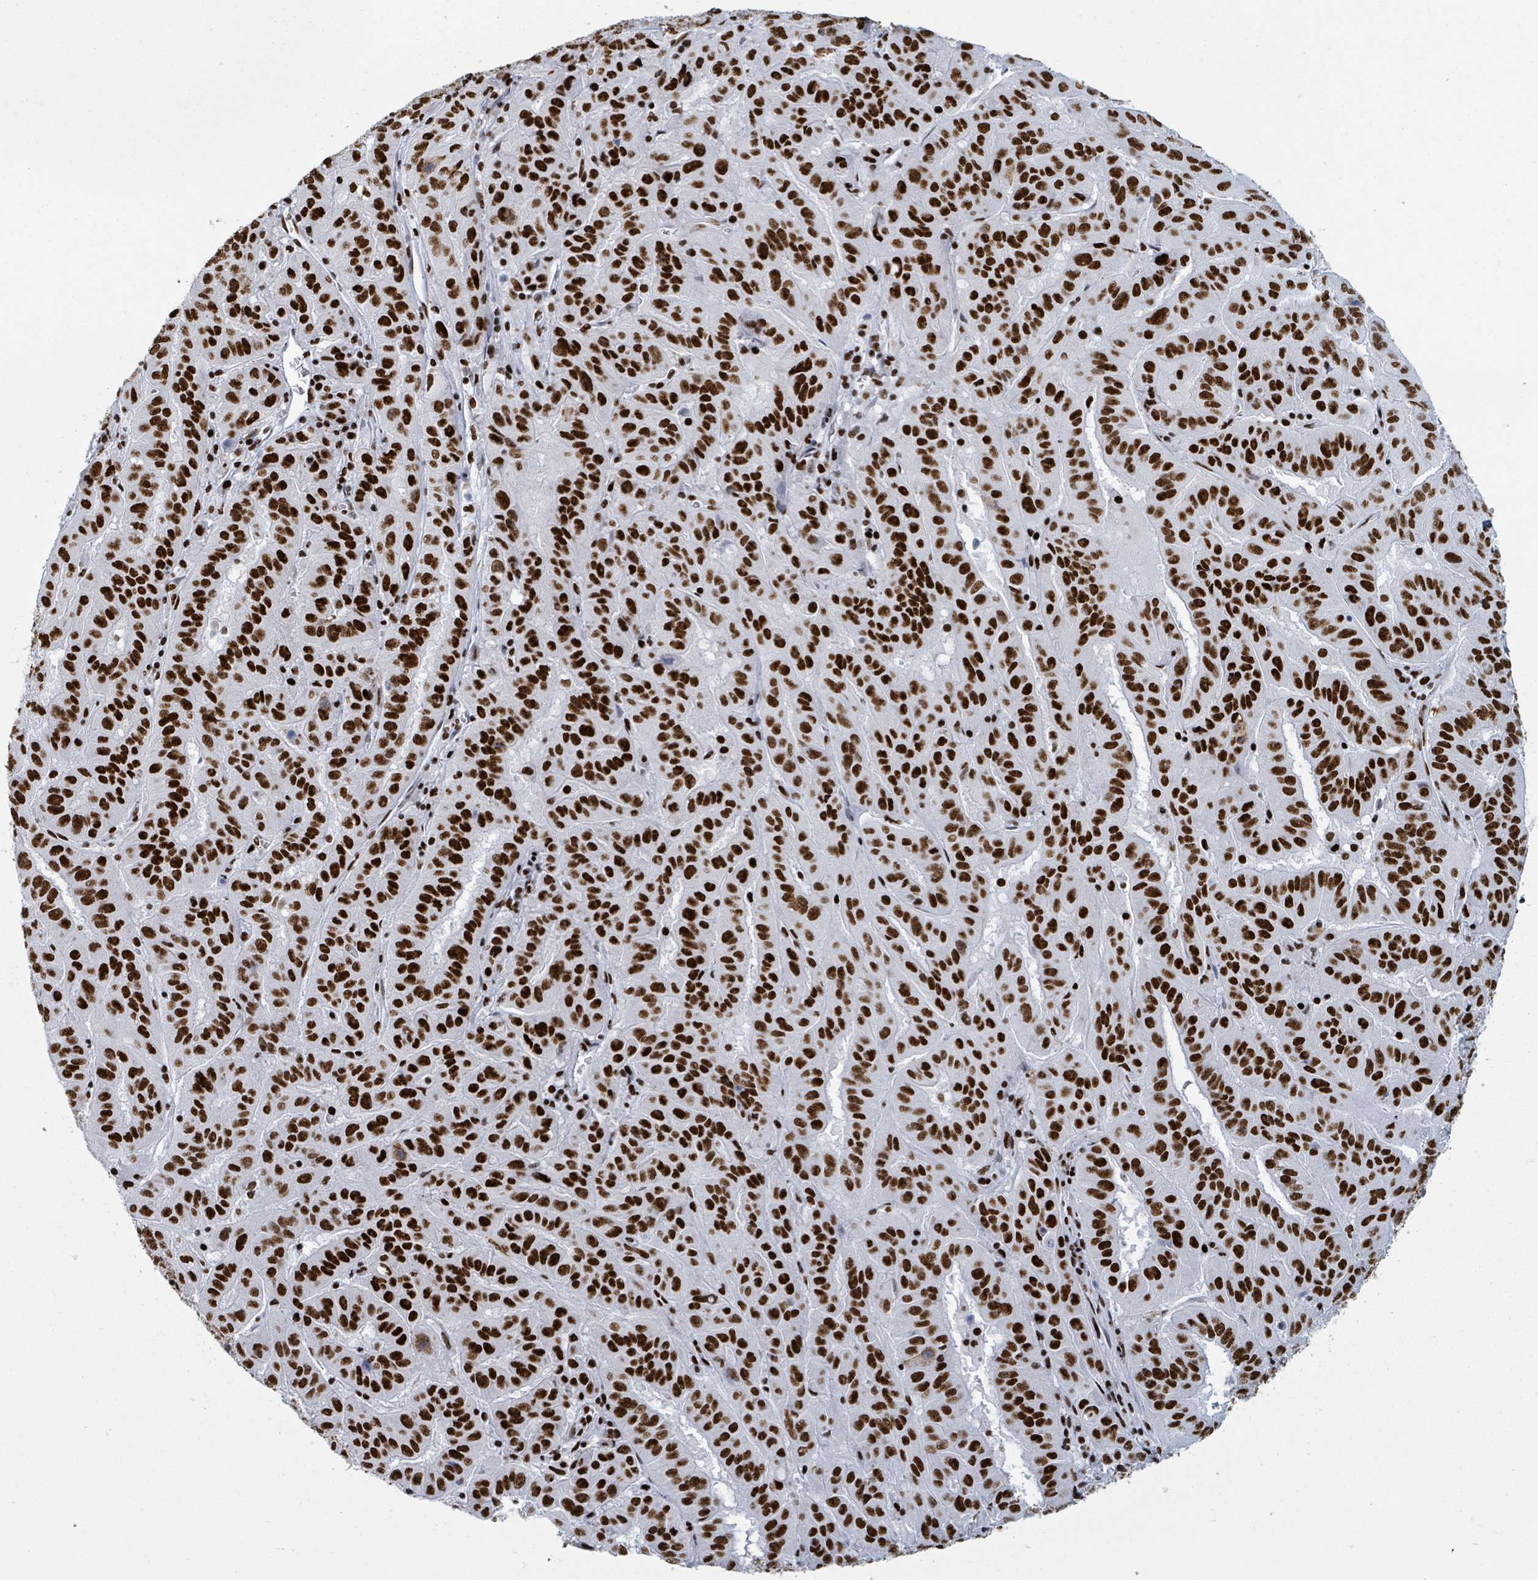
{"staining": {"intensity": "strong", "quantity": ">75%", "location": "nuclear"}, "tissue": "pancreatic cancer", "cell_type": "Tumor cells", "image_type": "cancer", "snomed": [{"axis": "morphology", "description": "Adenocarcinoma, NOS"}, {"axis": "topography", "description": "Pancreas"}], "caption": "Approximately >75% of tumor cells in adenocarcinoma (pancreatic) display strong nuclear protein positivity as visualized by brown immunohistochemical staining.", "gene": "DHX16", "patient": {"sex": "male", "age": 63}}